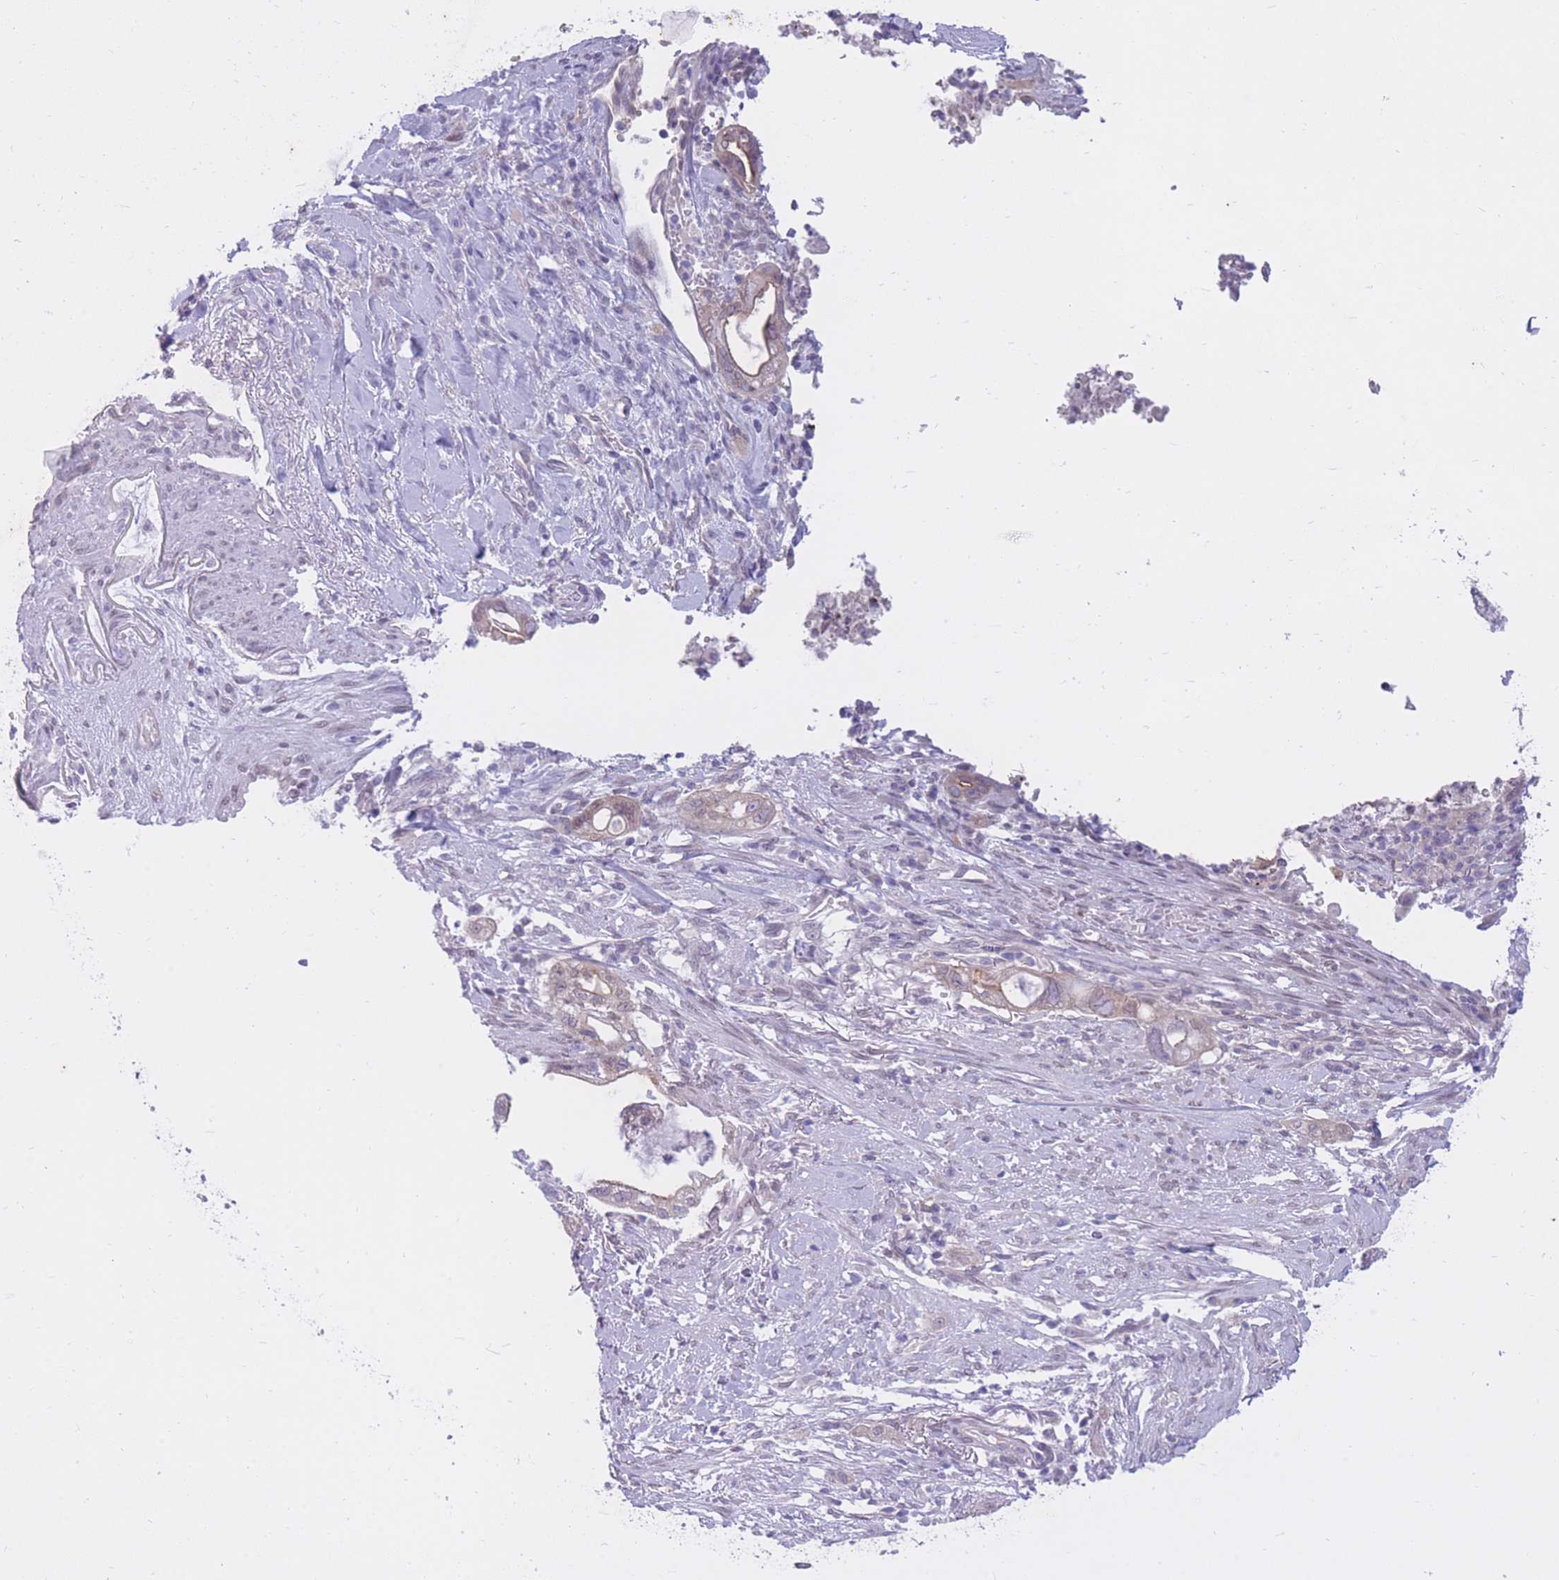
{"staining": {"intensity": "weak", "quantity": "<25%", "location": "cytoplasmic/membranous"}, "tissue": "pancreatic cancer", "cell_type": "Tumor cells", "image_type": "cancer", "snomed": [{"axis": "morphology", "description": "Adenocarcinoma, NOS"}, {"axis": "topography", "description": "Pancreas"}], "caption": "Adenocarcinoma (pancreatic) was stained to show a protein in brown. There is no significant staining in tumor cells.", "gene": "HOOK2", "patient": {"sex": "male", "age": 44}}